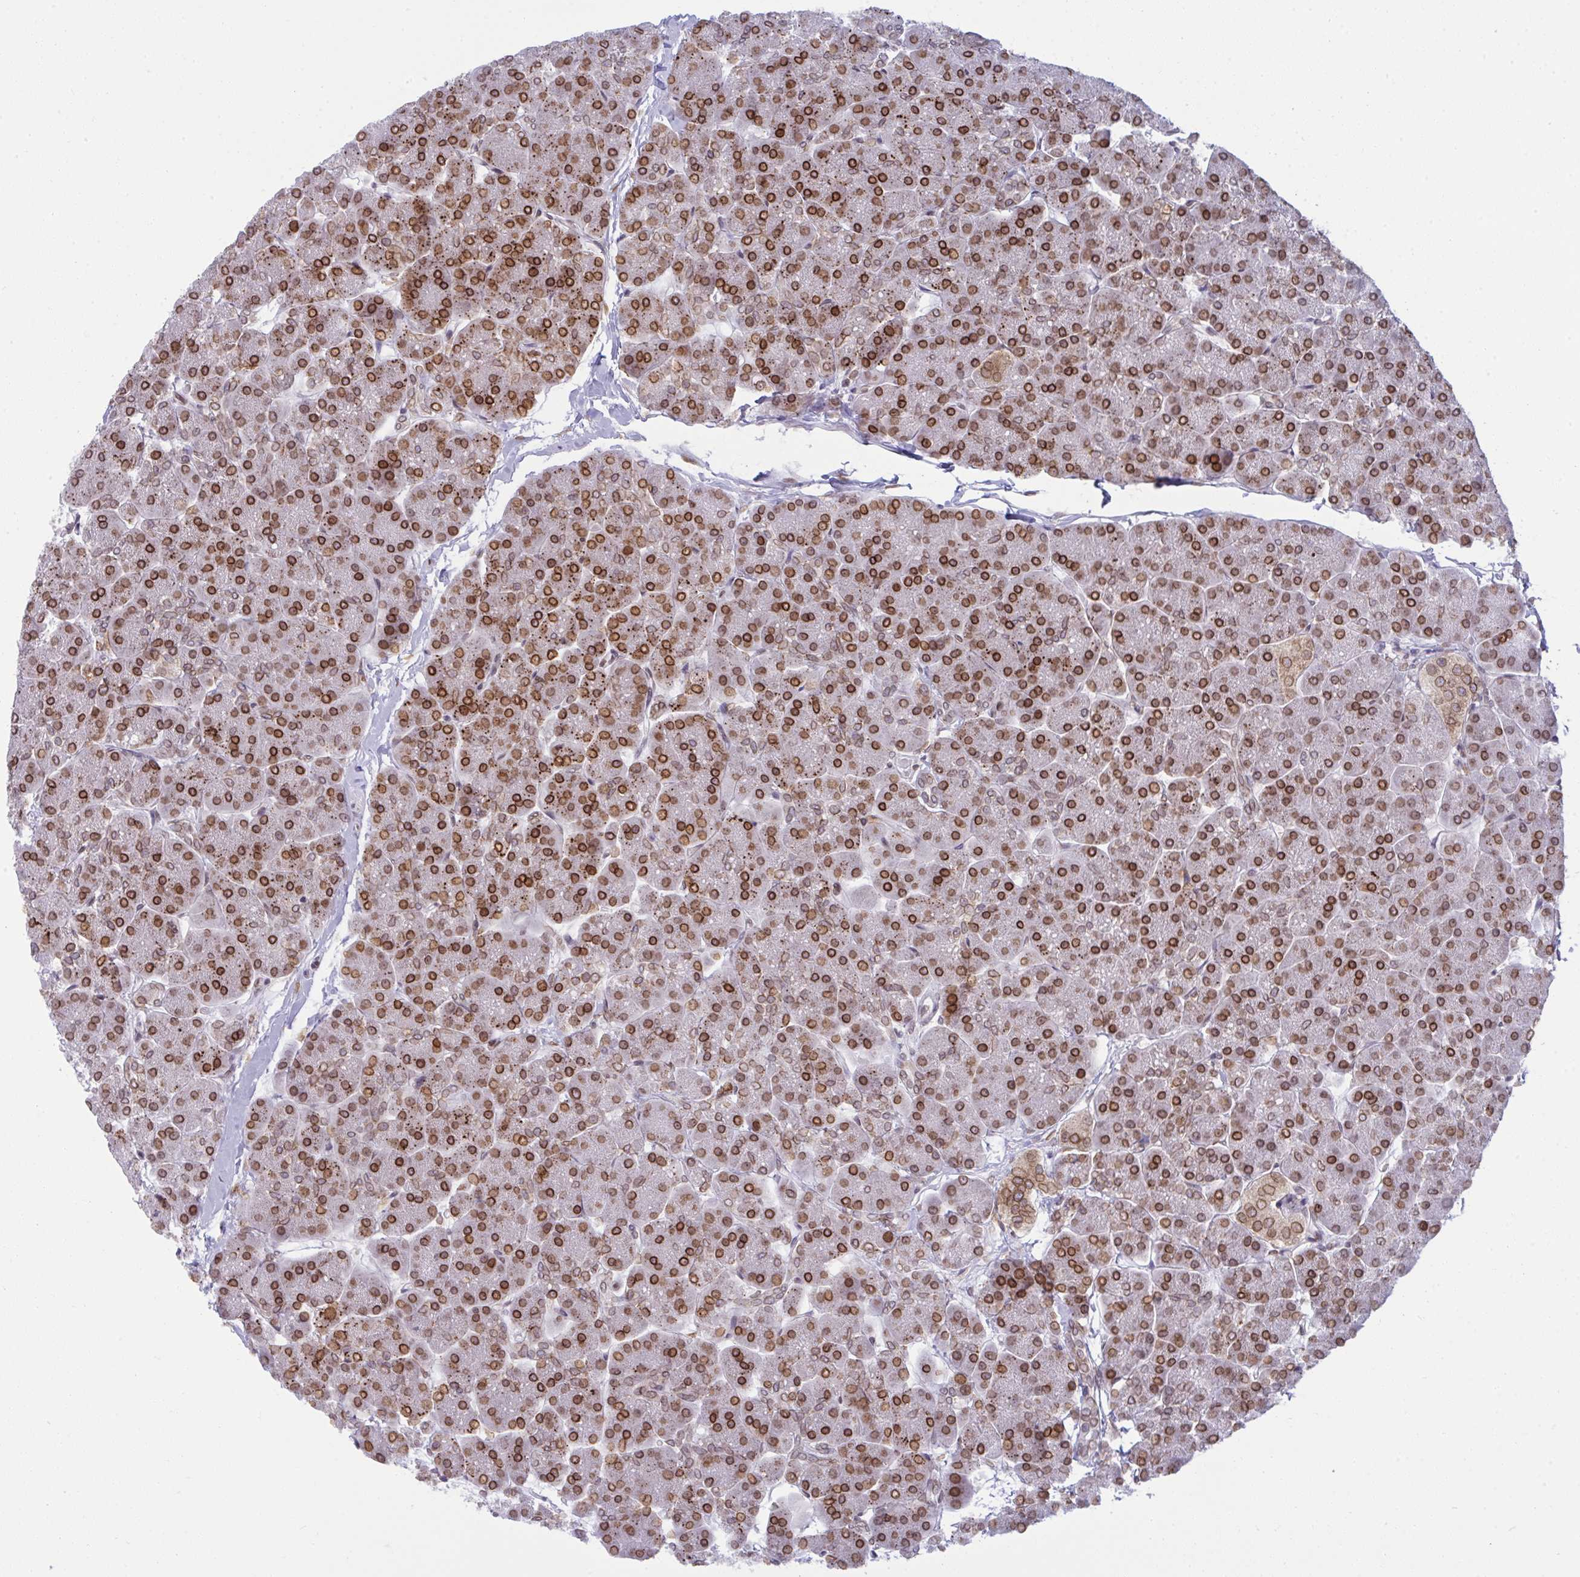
{"staining": {"intensity": "strong", "quantity": "25%-75%", "location": "cytoplasmic/membranous,nuclear"}, "tissue": "pancreas", "cell_type": "Exocrine glandular cells", "image_type": "normal", "snomed": [{"axis": "morphology", "description": "Normal tissue, NOS"}, {"axis": "topography", "description": "Pancreas"}, {"axis": "topography", "description": "Peripheral nerve tissue"}], "caption": "A brown stain labels strong cytoplasmic/membranous,nuclear staining of a protein in exocrine glandular cells of benign pancreas. Using DAB (3,3'-diaminobenzidine) (brown) and hematoxylin (blue) stains, captured at high magnification using brightfield microscopy.", "gene": "RANBP2", "patient": {"sex": "male", "age": 54}}